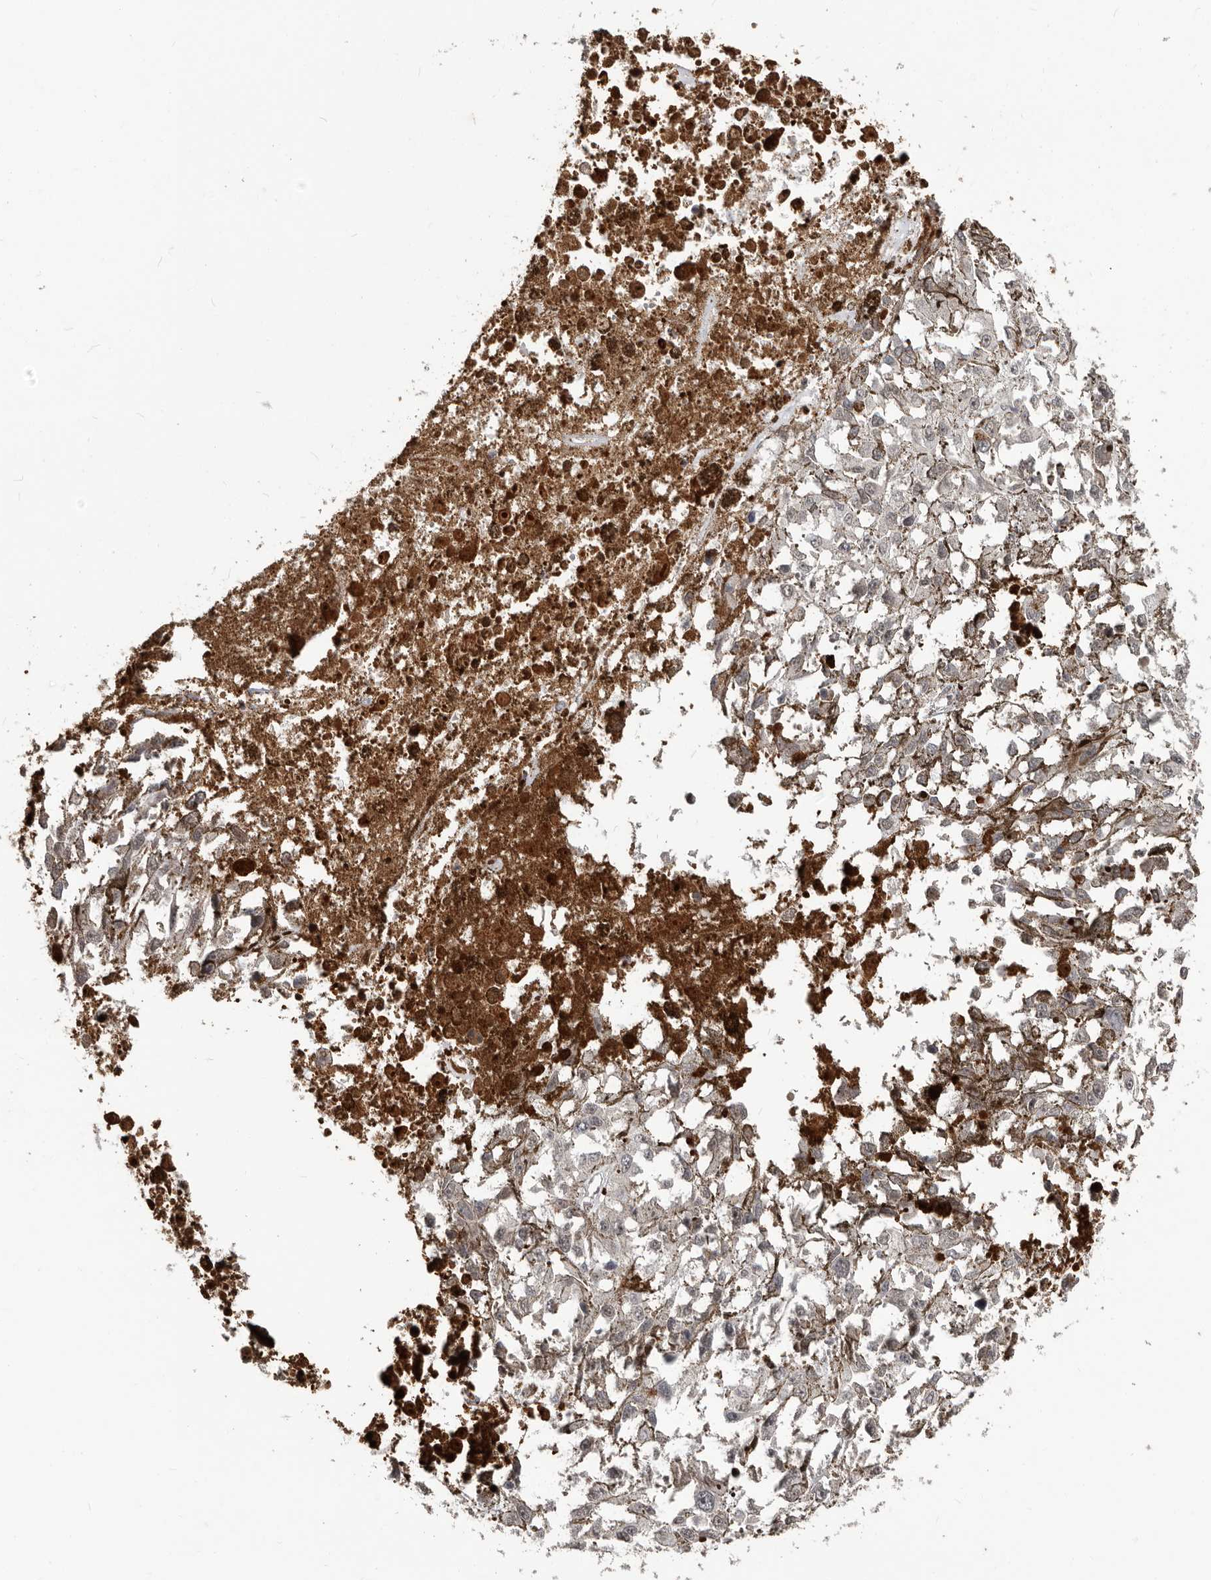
{"staining": {"intensity": "negative", "quantity": "none", "location": "none"}, "tissue": "melanoma", "cell_type": "Tumor cells", "image_type": "cancer", "snomed": [{"axis": "morphology", "description": "Malignant melanoma, Metastatic site"}, {"axis": "topography", "description": "Lymph node"}], "caption": "Melanoma stained for a protein using IHC displays no positivity tumor cells.", "gene": "APOL6", "patient": {"sex": "male", "age": 59}}